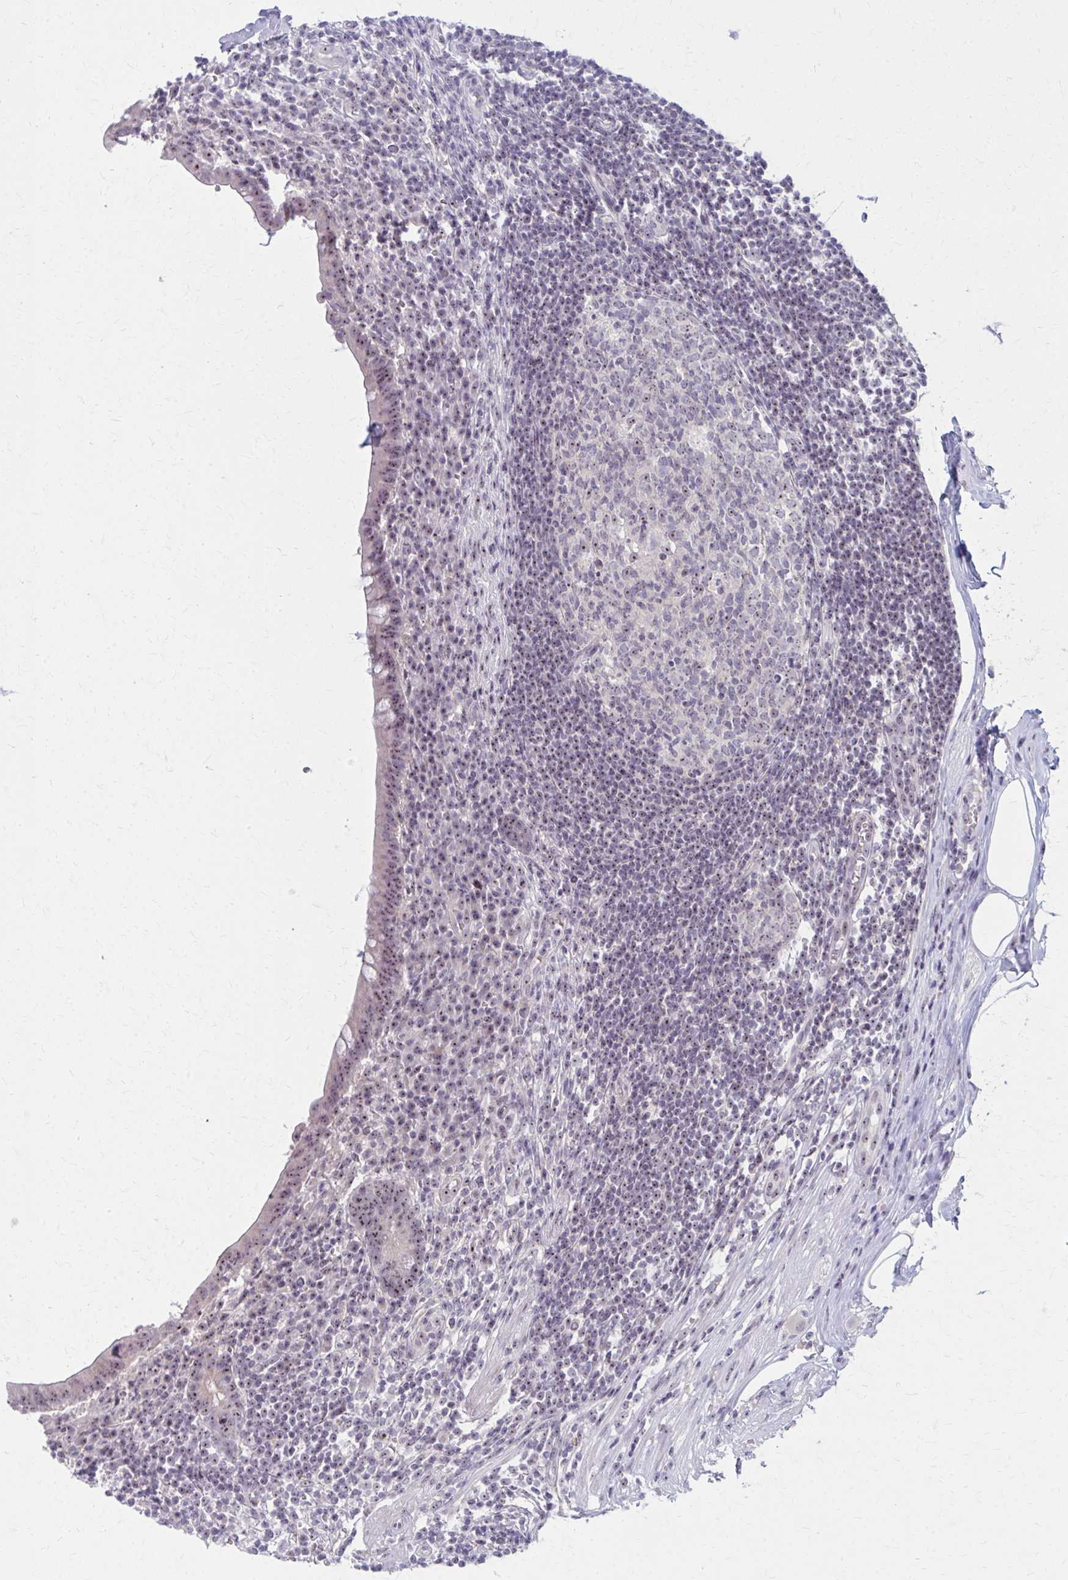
{"staining": {"intensity": "weak", "quantity": "25%-75%", "location": "nuclear"}, "tissue": "appendix", "cell_type": "Glandular cells", "image_type": "normal", "snomed": [{"axis": "morphology", "description": "Normal tissue, NOS"}, {"axis": "topography", "description": "Appendix"}], "caption": "Appendix stained with immunohistochemistry (IHC) shows weak nuclear staining in about 25%-75% of glandular cells.", "gene": "NUDT16", "patient": {"sex": "female", "age": 56}}